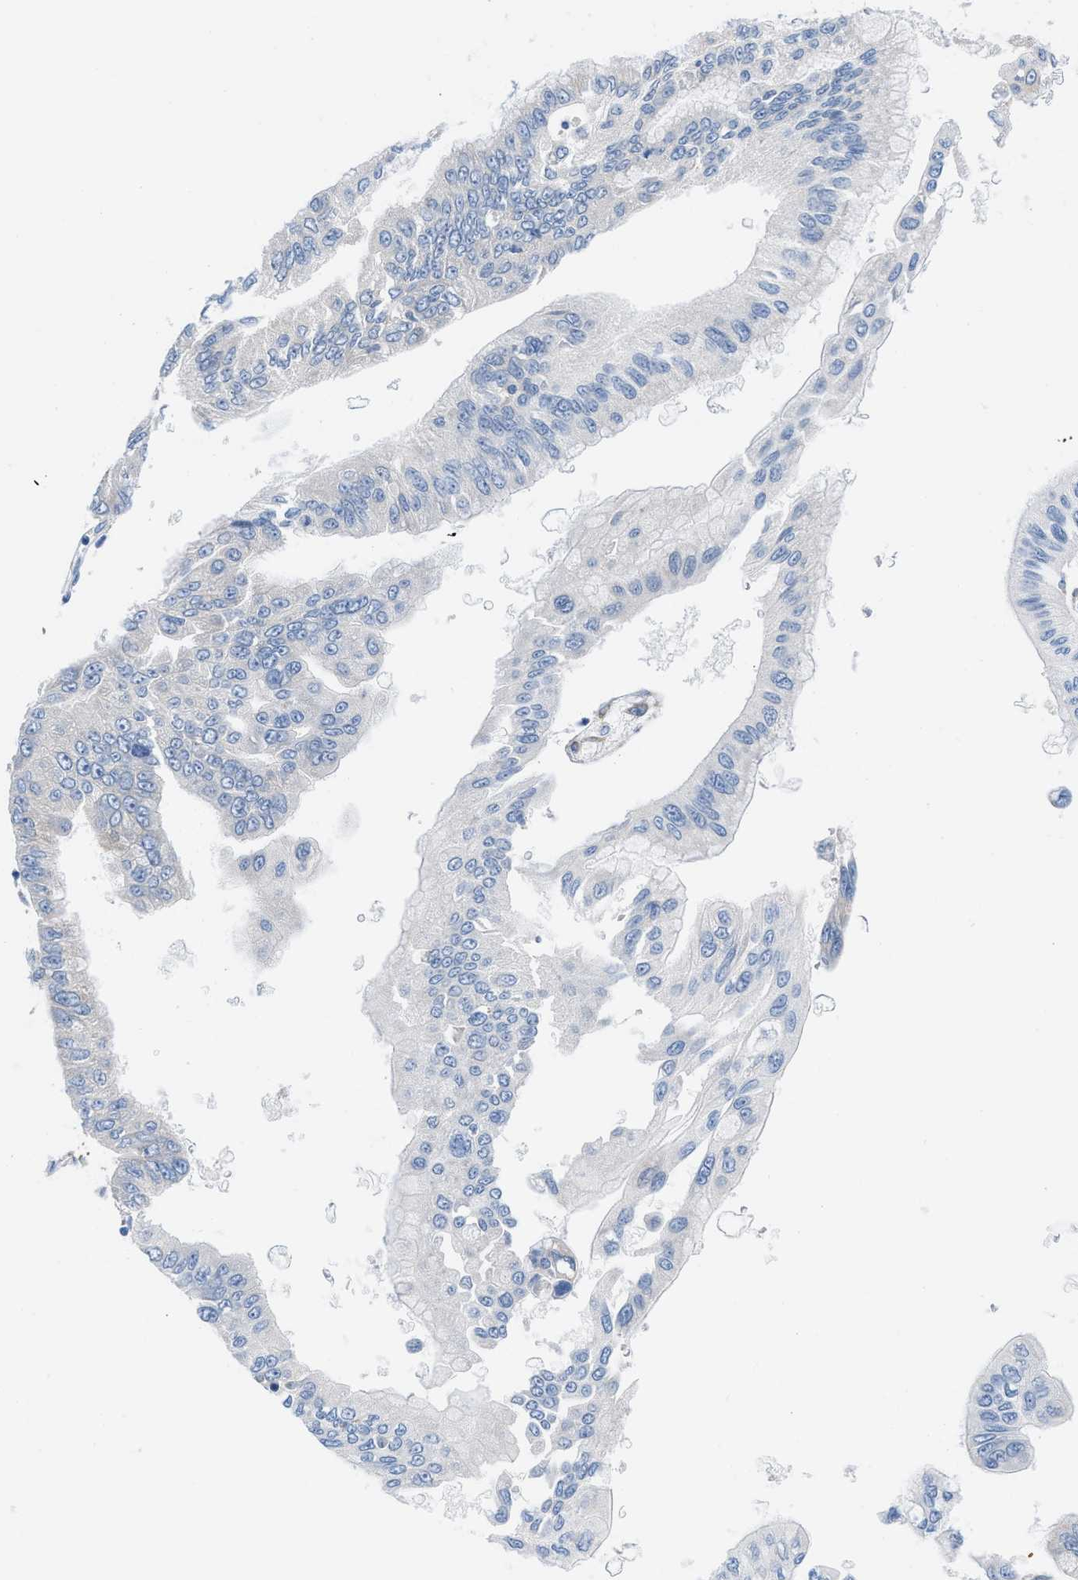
{"staining": {"intensity": "negative", "quantity": "none", "location": "none"}, "tissue": "pancreatic cancer", "cell_type": "Tumor cells", "image_type": "cancer", "snomed": [{"axis": "morphology", "description": "Adenocarcinoma, NOS"}, {"axis": "topography", "description": "Pancreas"}], "caption": "Tumor cells show no significant protein positivity in pancreatic adenocarcinoma.", "gene": "BNC2", "patient": {"sex": "female", "age": 77}}